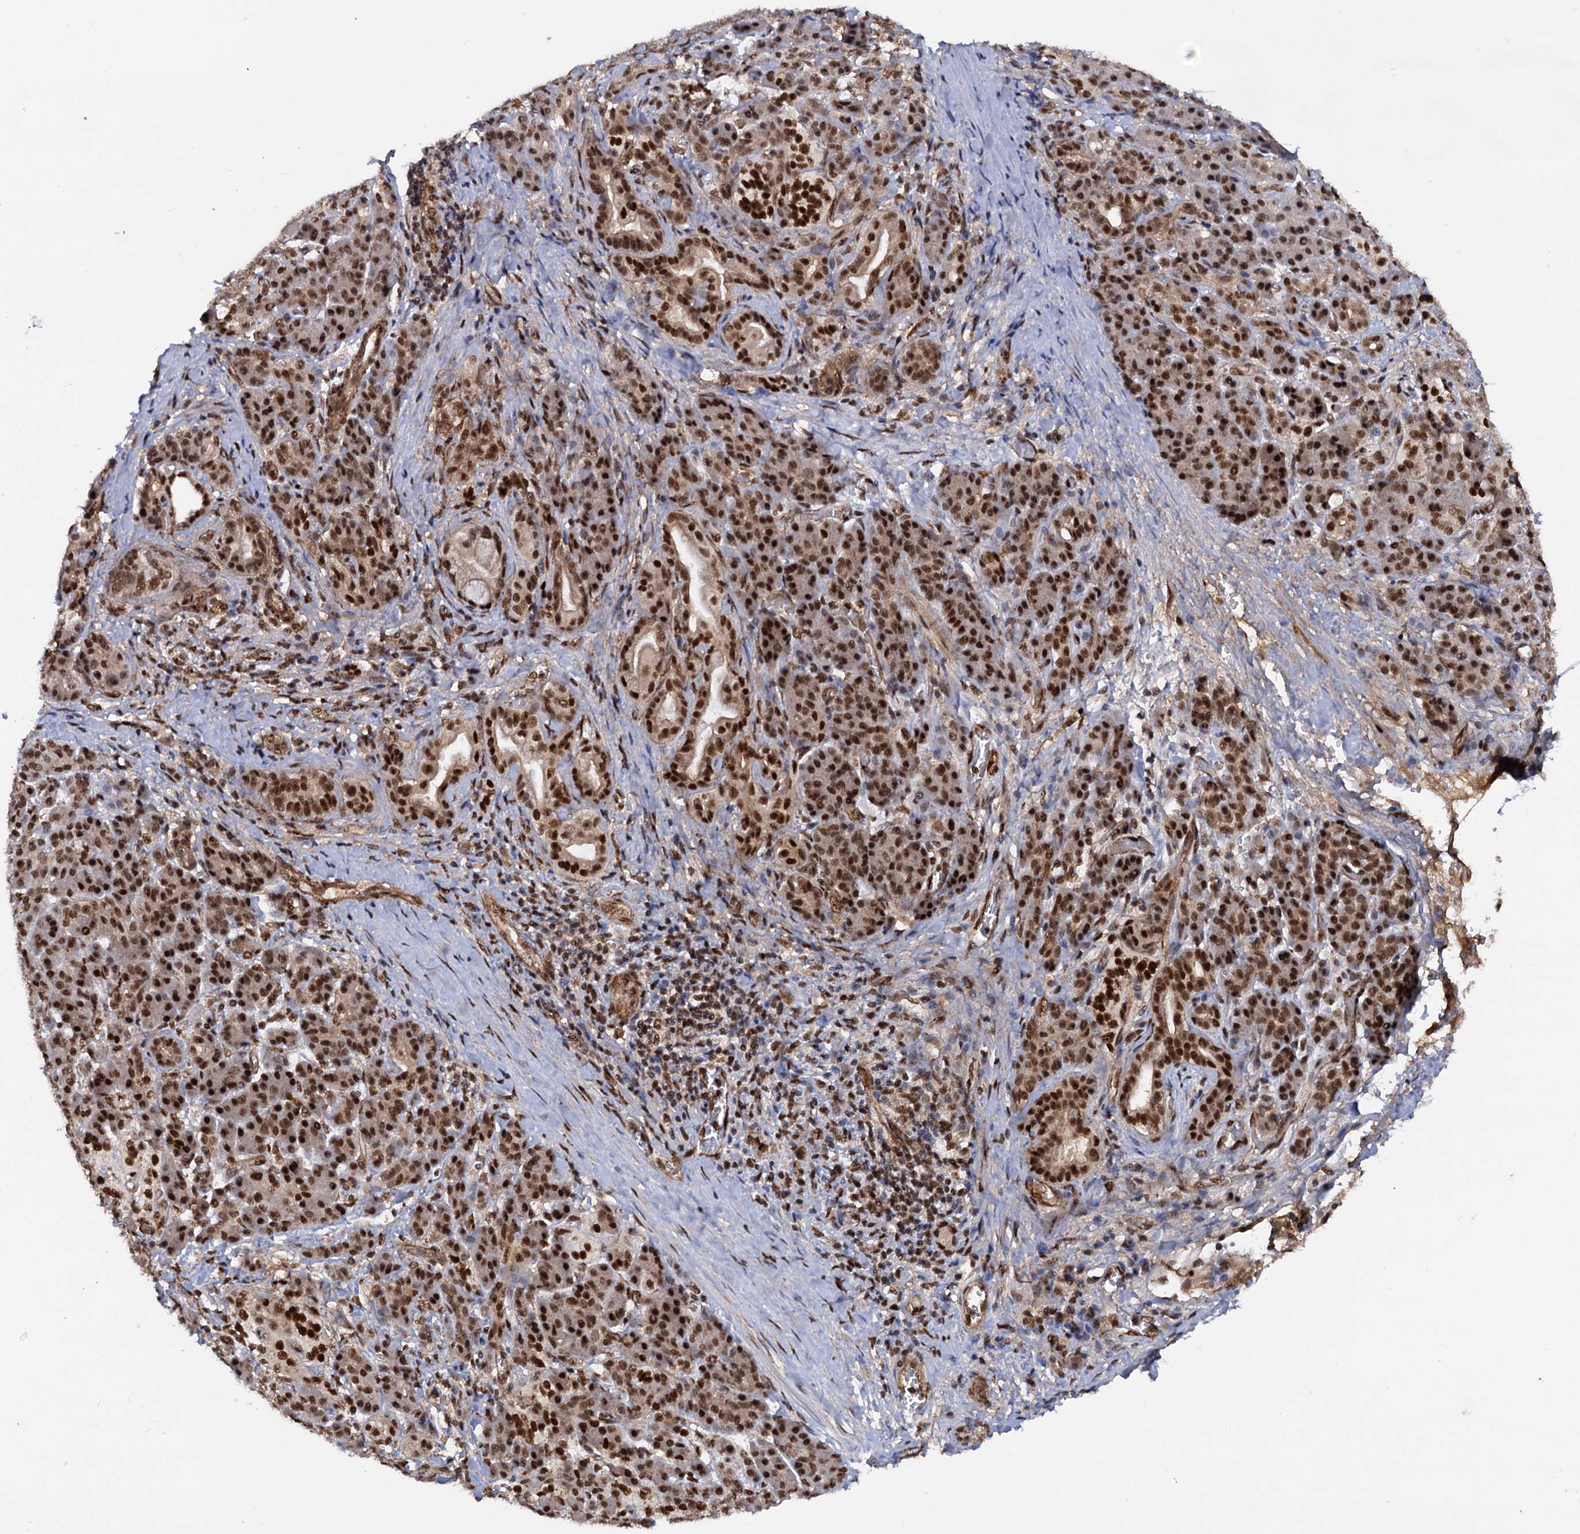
{"staining": {"intensity": "strong", "quantity": ">75%", "location": "cytoplasmic/membranous,nuclear"}, "tissue": "pancreatic cancer", "cell_type": "Tumor cells", "image_type": "cancer", "snomed": [{"axis": "morphology", "description": "Adenocarcinoma, NOS"}, {"axis": "topography", "description": "Pancreas"}], "caption": "Protein analysis of pancreatic cancer tissue exhibits strong cytoplasmic/membranous and nuclear staining in approximately >75% of tumor cells. (DAB IHC with brightfield microscopy, high magnification).", "gene": "TBC1D12", "patient": {"sex": "male", "age": 59}}